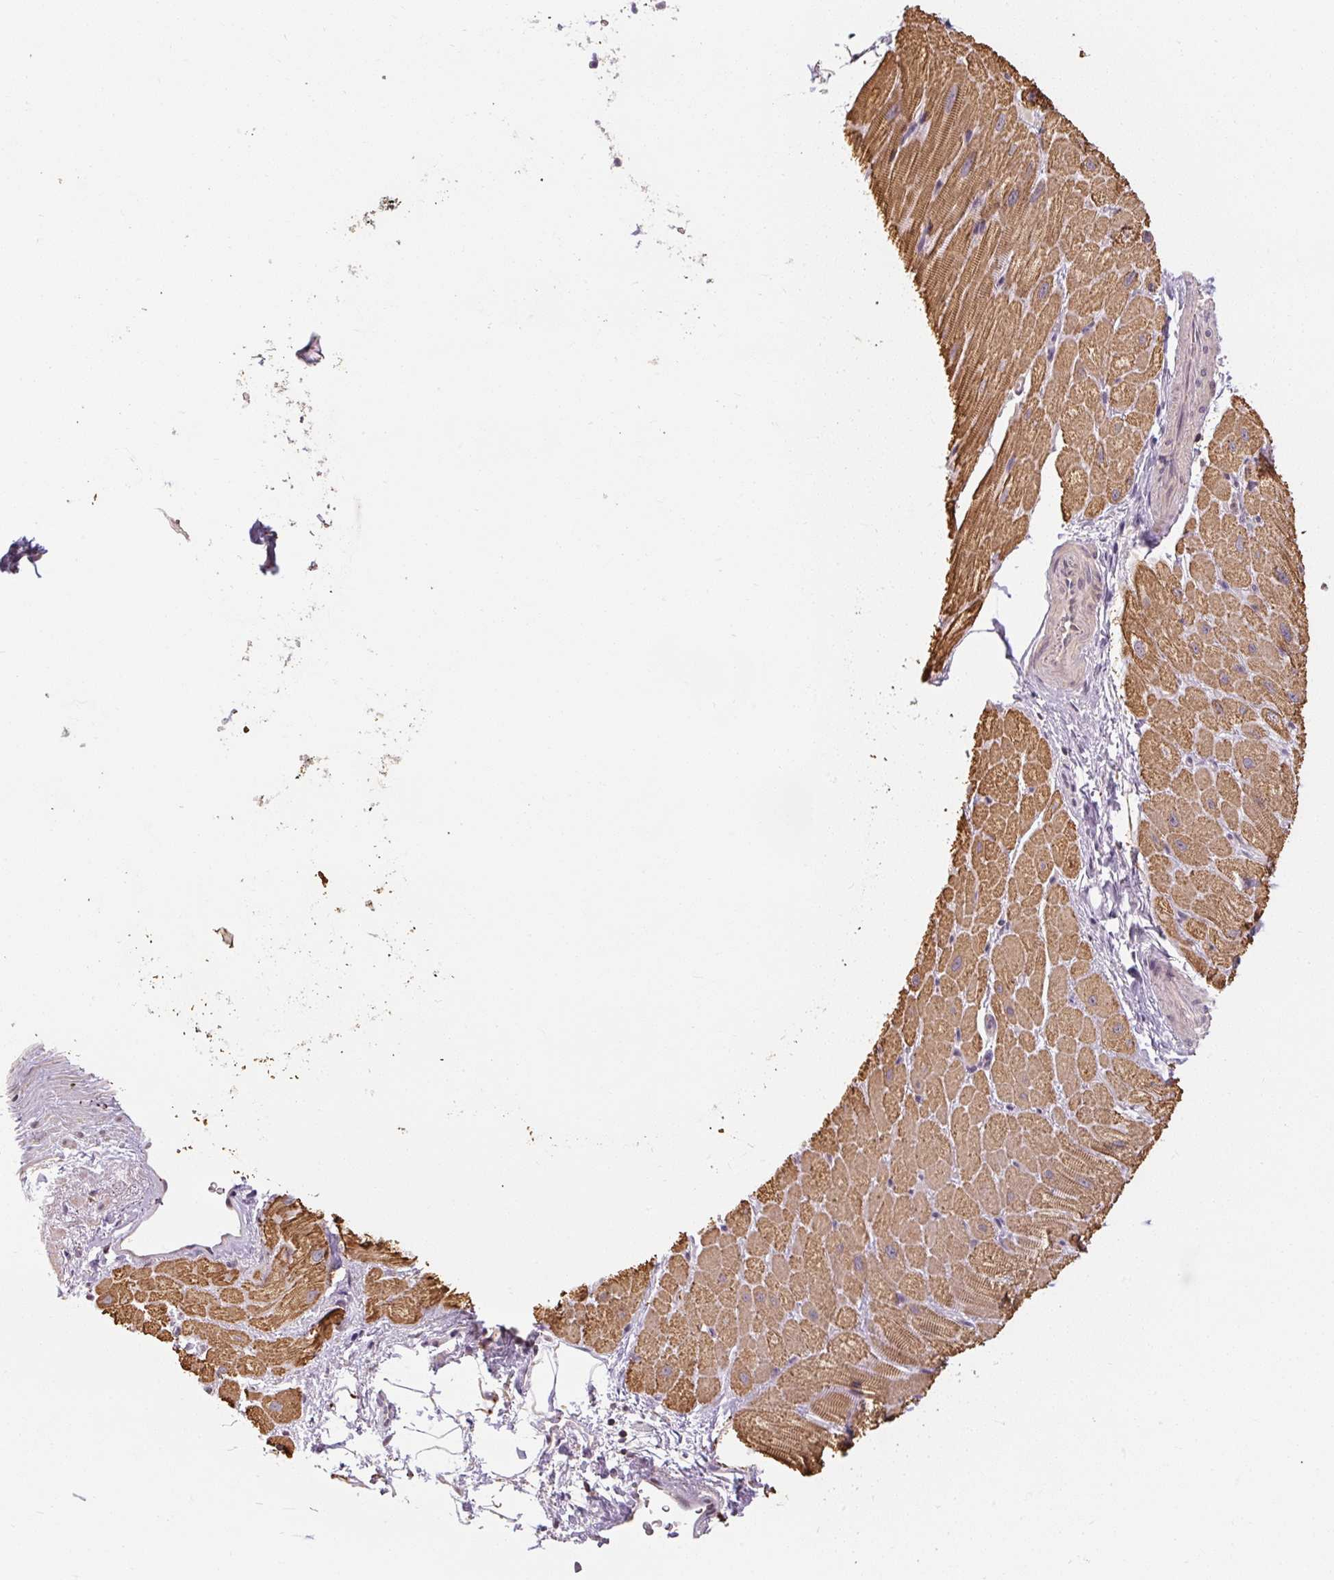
{"staining": {"intensity": "moderate", "quantity": ">75%", "location": "cytoplasmic/membranous"}, "tissue": "heart muscle", "cell_type": "Cardiomyocytes", "image_type": "normal", "snomed": [{"axis": "morphology", "description": "Normal tissue, NOS"}, {"axis": "topography", "description": "Heart"}], "caption": "Immunohistochemistry of benign heart muscle reveals medium levels of moderate cytoplasmic/membranous positivity in about >75% of cardiomyocytes.", "gene": "CFAP65", "patient": {"sex": "male", "age": 62}}